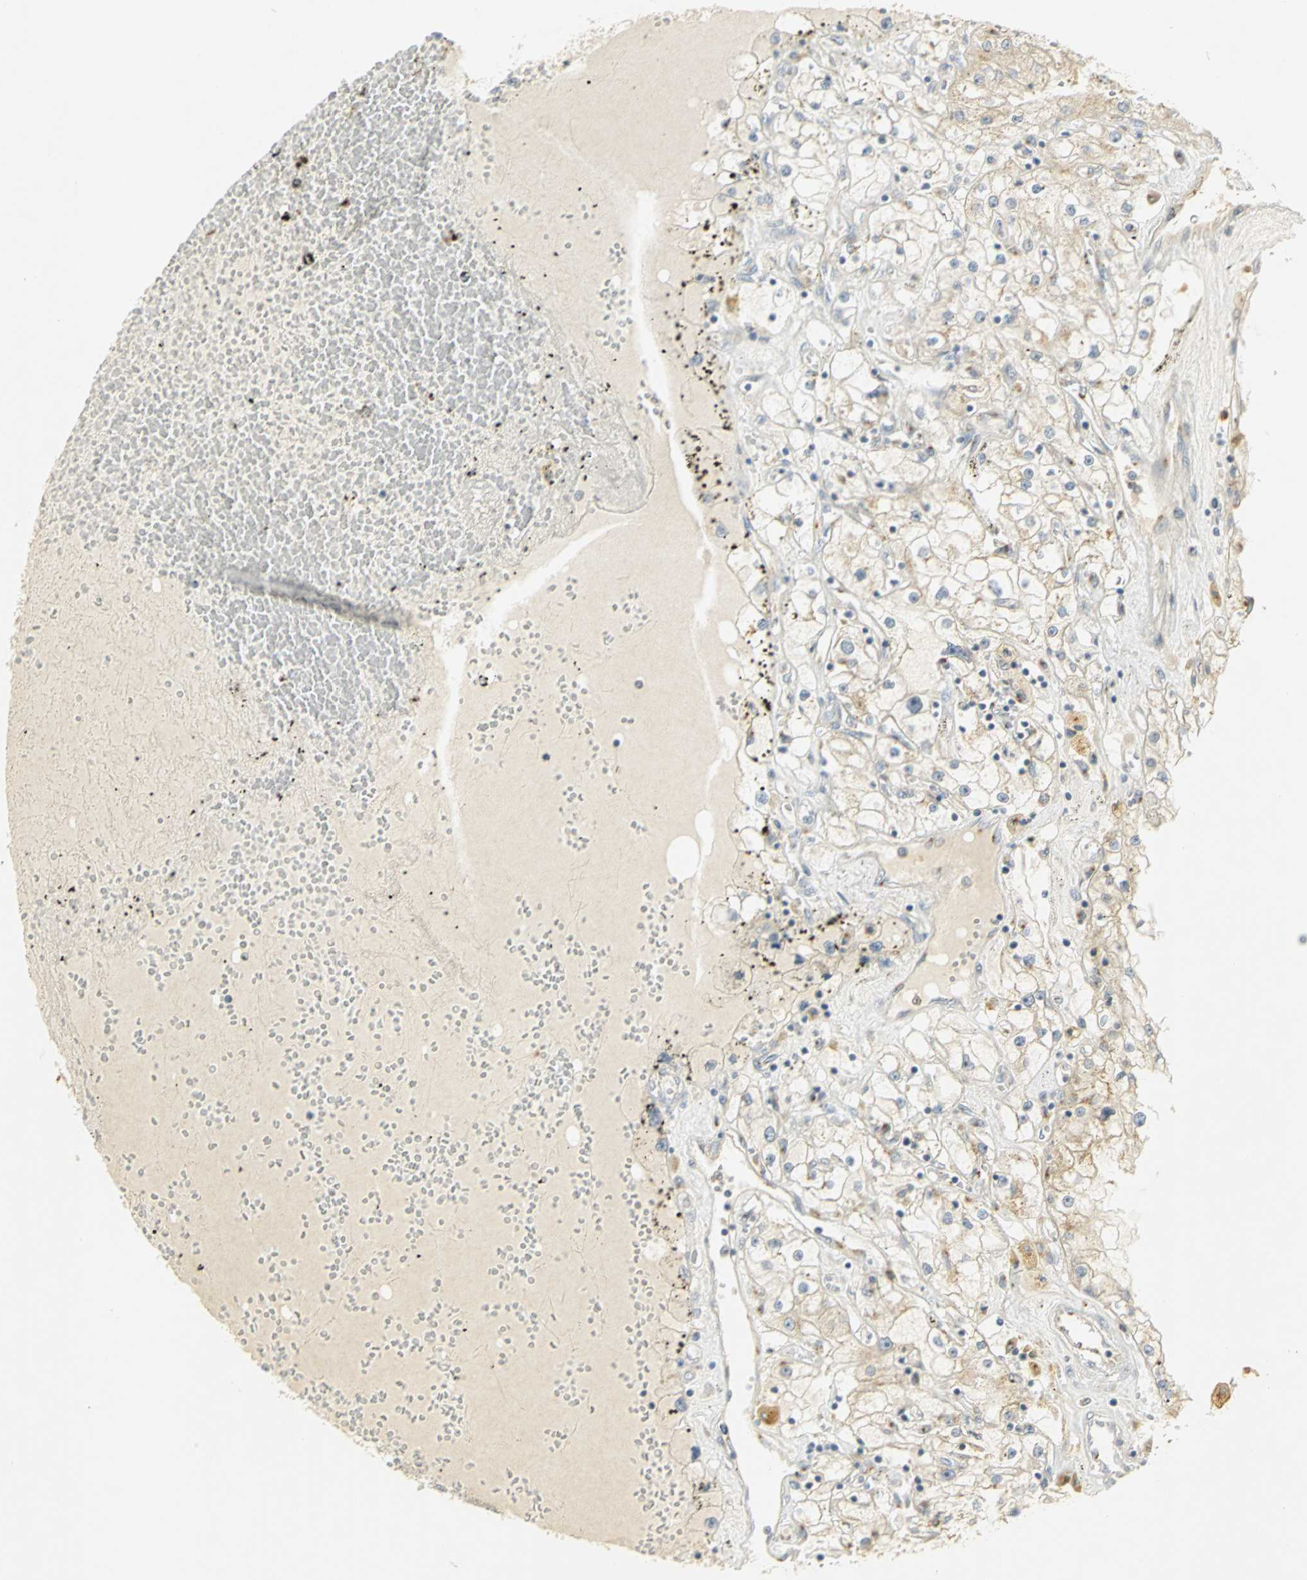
{"staining": {"intensity": "weak", "quantity": "25%-75%", "location": "cytoplasmic/membranous"}, "tissue": "renal cancer", "cell_type": "Tumor cells", "image_type": "cancer", "snomed": [{"axis": "morphology", "description": "Adenocarcinoma, NOS"}, {"axis": "topography", "description": "Kidney"}], "caption": "Protein staining demonstrates weak cytoplasmic/membranous staining in approximately 25%-75% of tumor cells in adenocarcinoma (renal). Ihc stains the protein in brown and the nuclei are stained blue.", "gene": "TM9SF2", "patient": {"sex": "male", "age": 56}}